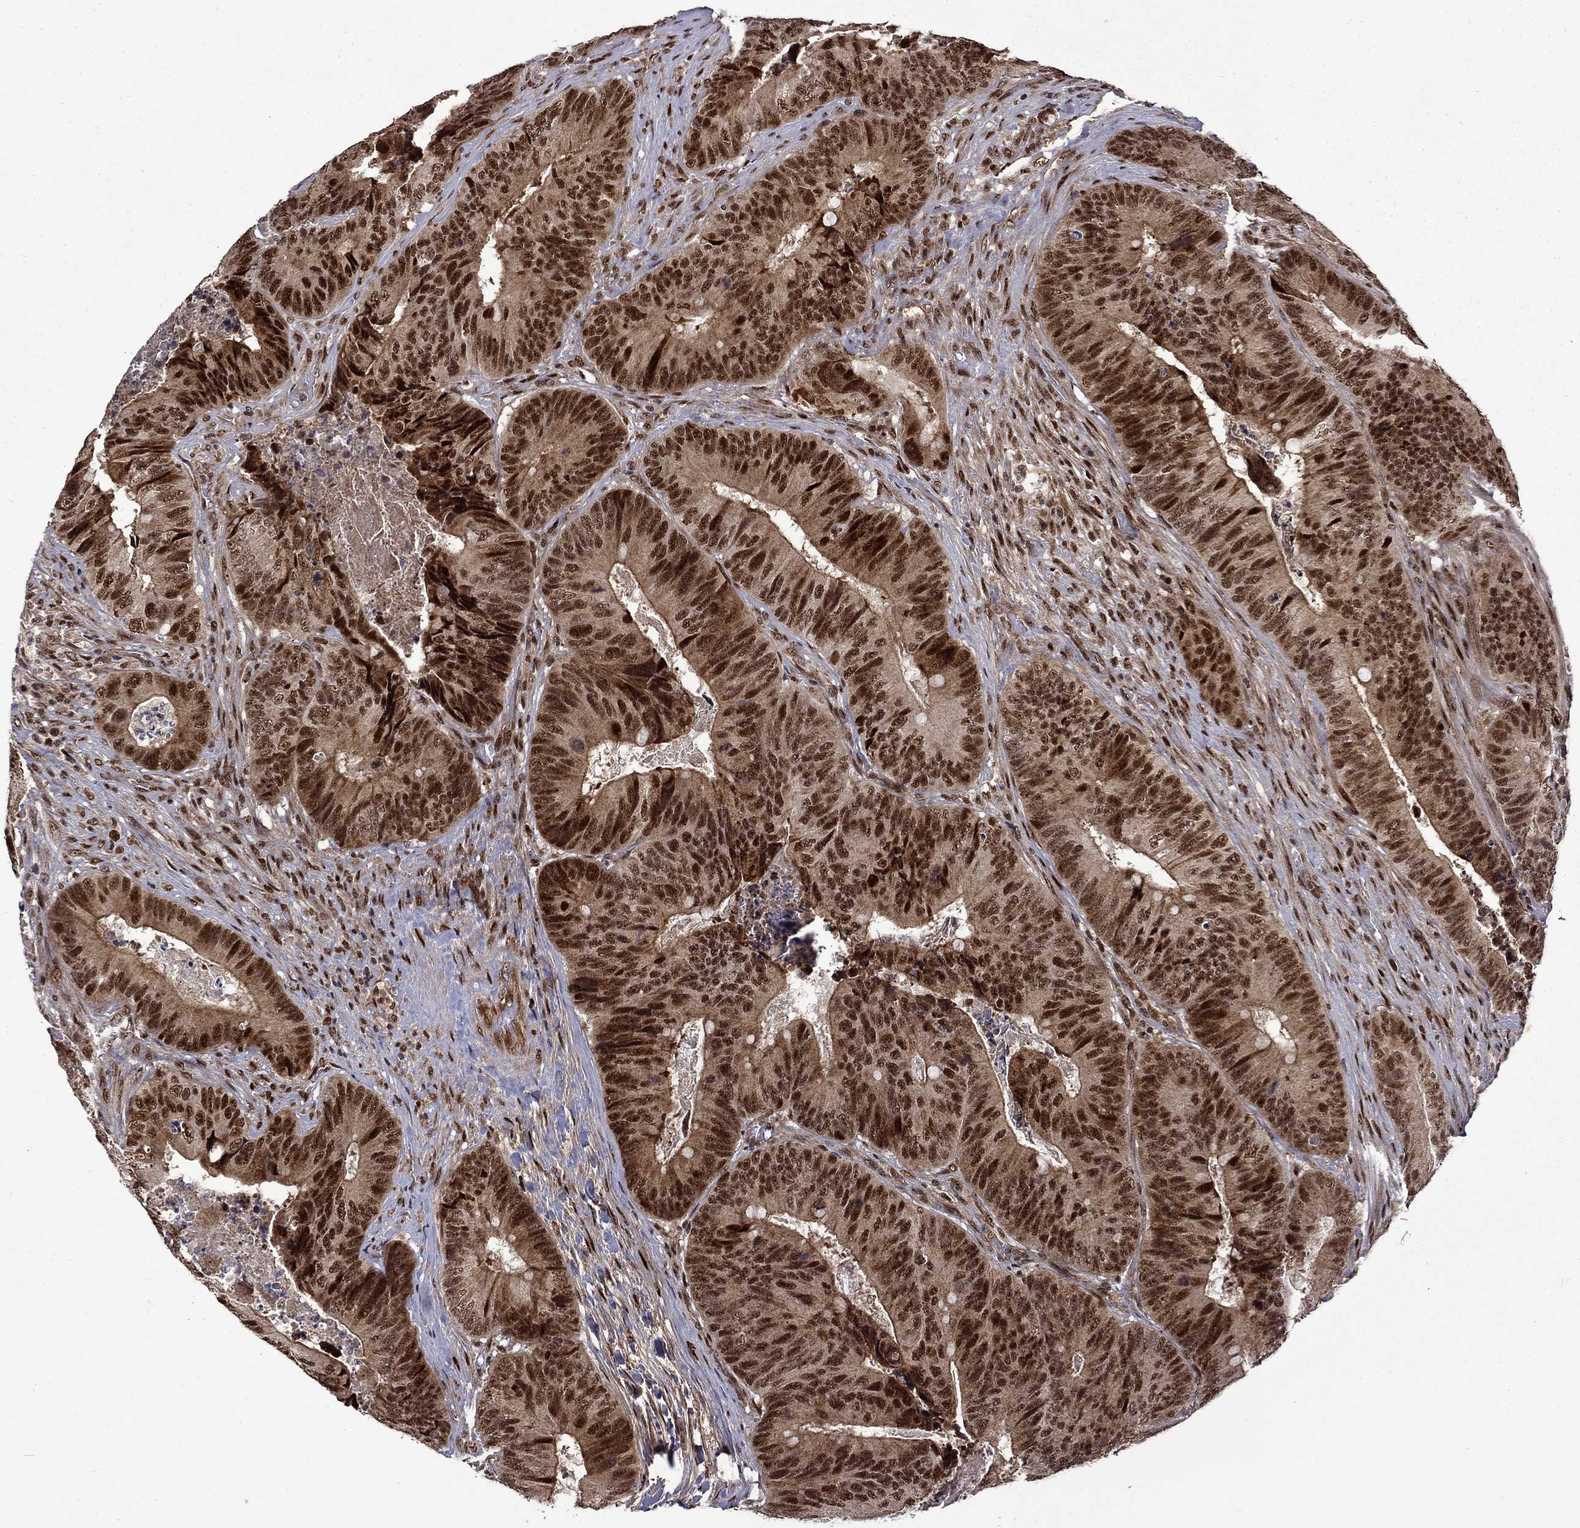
{"staining": {"intensity": "strong", "quantity": ">75%", "location": "cytoplasmic/membranous,nuclear"}, "tissue": "colorectal cancer", "cell_type": "Tumor cells", "image_type": "cancer", "snomed": [{"axis": "morphology", "description": "Adenocarcinoma, NOS"}, {"axis": "topography", "description": "Colon"}], "caption": "Colorectal cancer (adenocarcinoma) tissue shows strong cytoplasmic/membranous and nuclear expression in about >75% of tumor cells (DAB (3,3'-diaminobenzidine) IHC with brightfield microscopy, high magnification).", "gene": "KPNA3", "patient": {"sex": "male", "age": 84}}